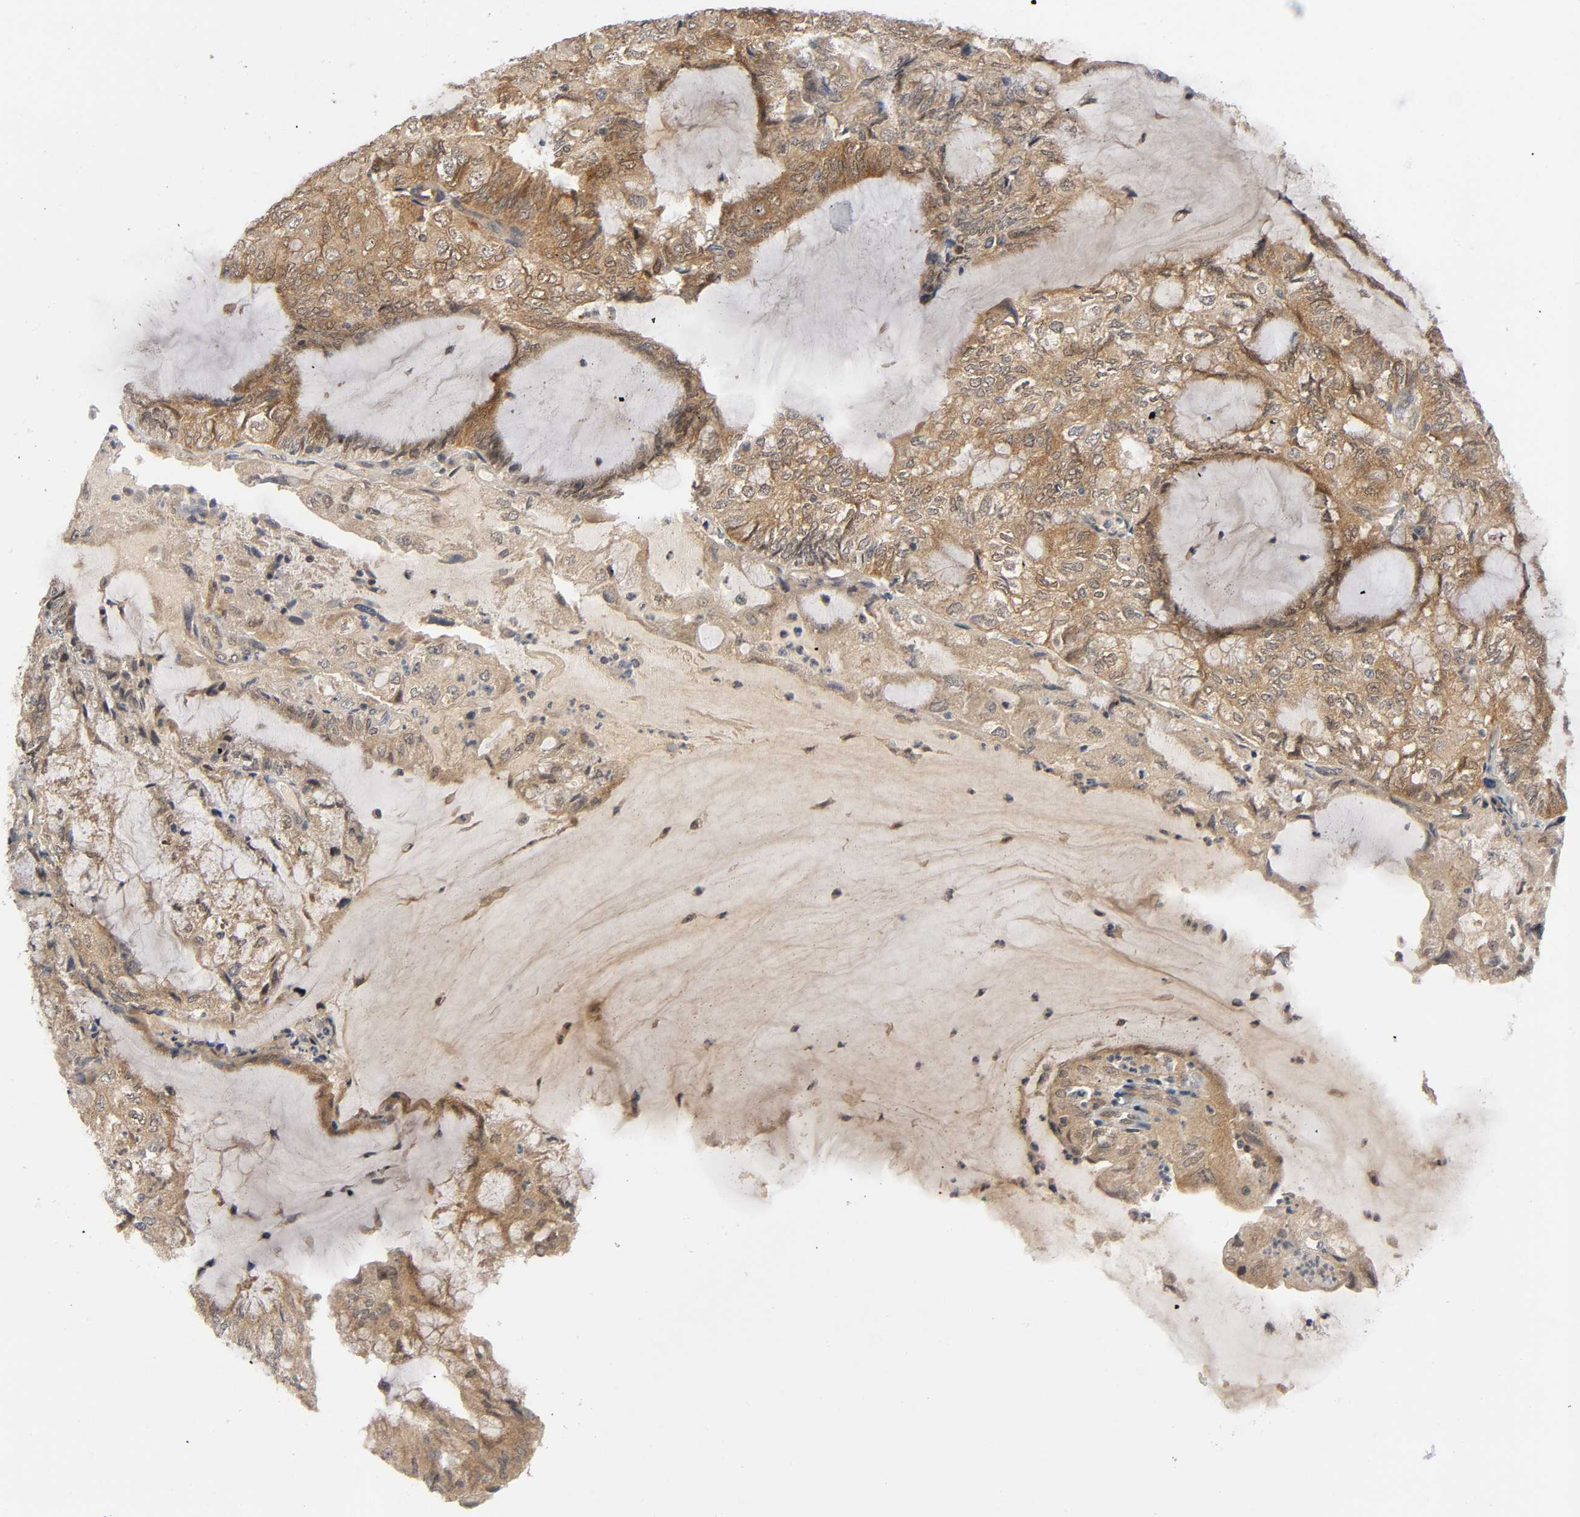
{"staining": {"intensity": "moderate", "quantity": ">75%", "location": "cytoplasmic/membranous"}, "tissue": "endometrial cancer", "cell_type": "Tumor cells", "image_type": "cancer", "snomed": [{"axis": "morphology", "description": "Adenocarcinoma, NOS"}, {"axis": "topography", "description": "Endometrium"}], "caption": "Protein staining displays moderate cytoplasmic/membranous positivity in about >75% of tumor cells in adenocarcinoma (endometrial). (DAB (3,3'-diaminobenzidine) = brown stain, brightfield microscopy at high magnification).", "gene": "MAPK8", "patient": {"sex": "female", "age": 81}}